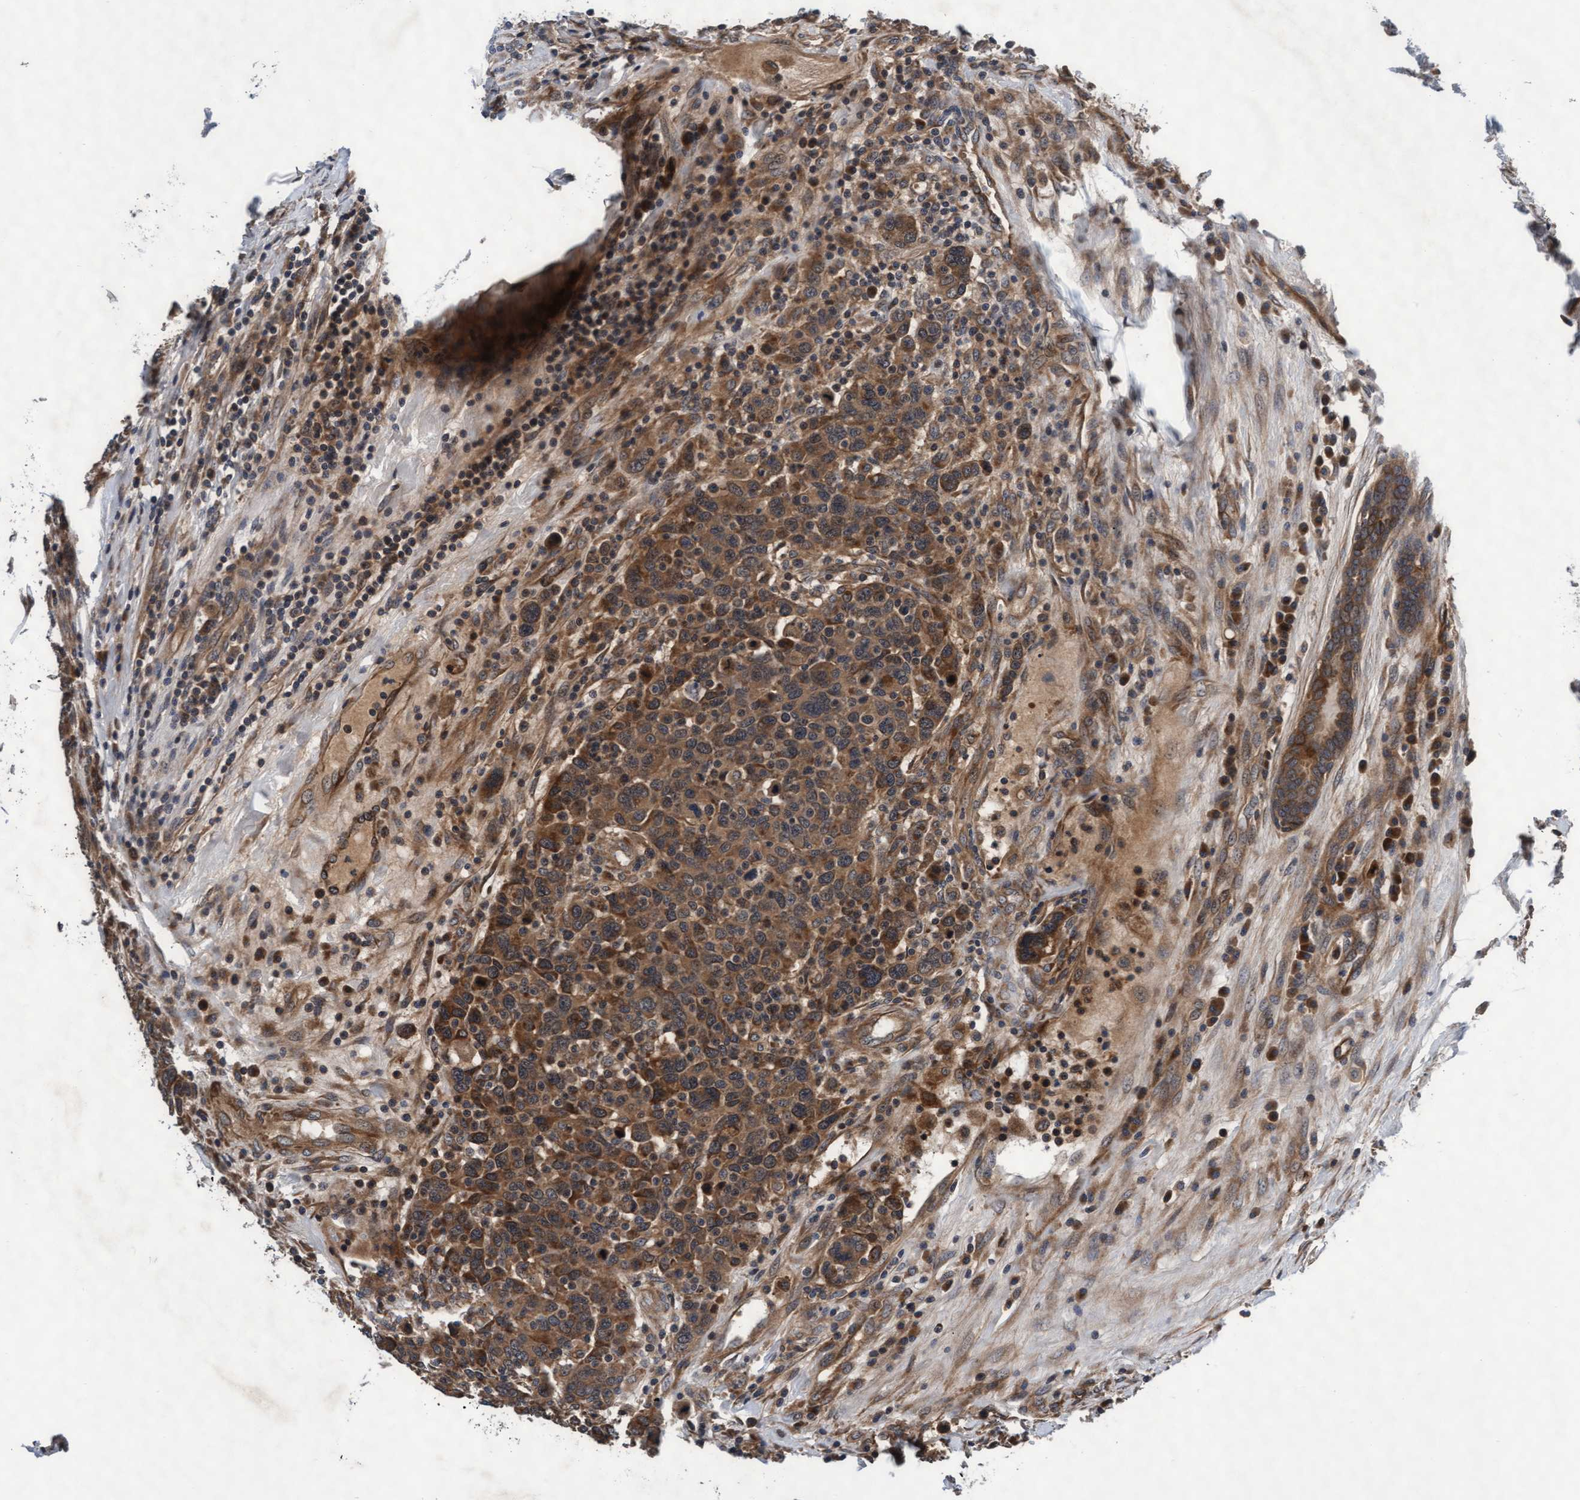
{"staining": {"intensity": "moderate", "quantity": ">75%", "location": "cytoplasmic/membranous"}, "tissue": "breast cancer", "cell_type": "Tumor cells", "image_type": "cancer", "snomed": [{"axis": "morphology", "description": "Duct carcinoma"}, {"axis": "topography", "description": "Breast"}], "caption": "DAB immunohistochemical staining of human breast cancer (infiltrating ductal carcinoma) demonstrates moderate cytoplasmic/membranous protein staining in about >75% of tumor cells.", "gene": "EFCAB13", "patient": {"sex": "female", "age": 37}}